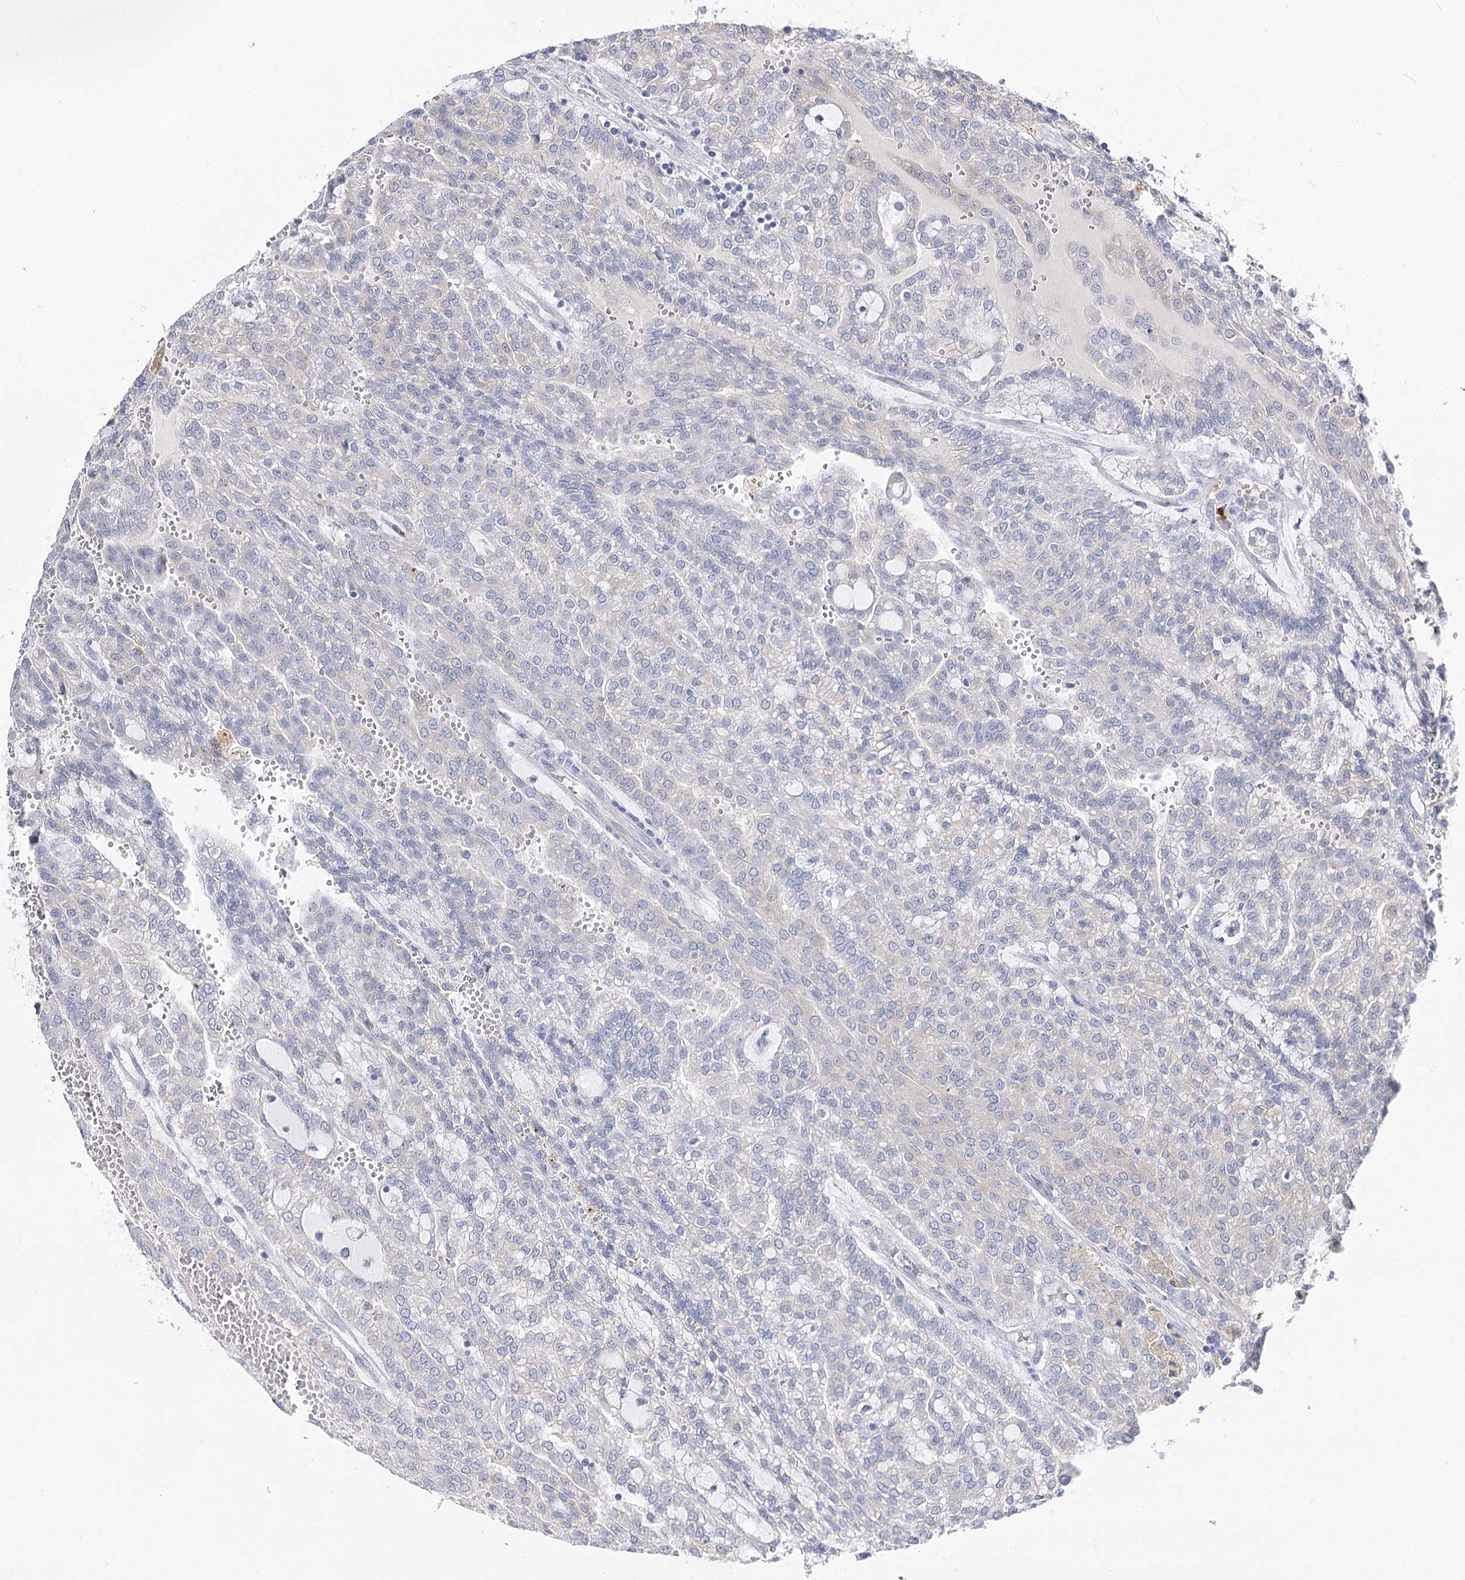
{"staining": {"intensity": "negative", "quantity": "none", "location": "none"}, "tissue": "renal cancer", "cell_type": "Tumor cells", "image_type": "cancer", "snomed": [{"axis": "morphology", "description": "Adenocarcinoma, NOS"}, {"axis": "topography", "description": "Kidney"}], "caption": "Tumor cells show no significant positivity in renal adenocarcinoma.", "gene": "UGP2", "patient": {"sex": "male", "age": 63}}